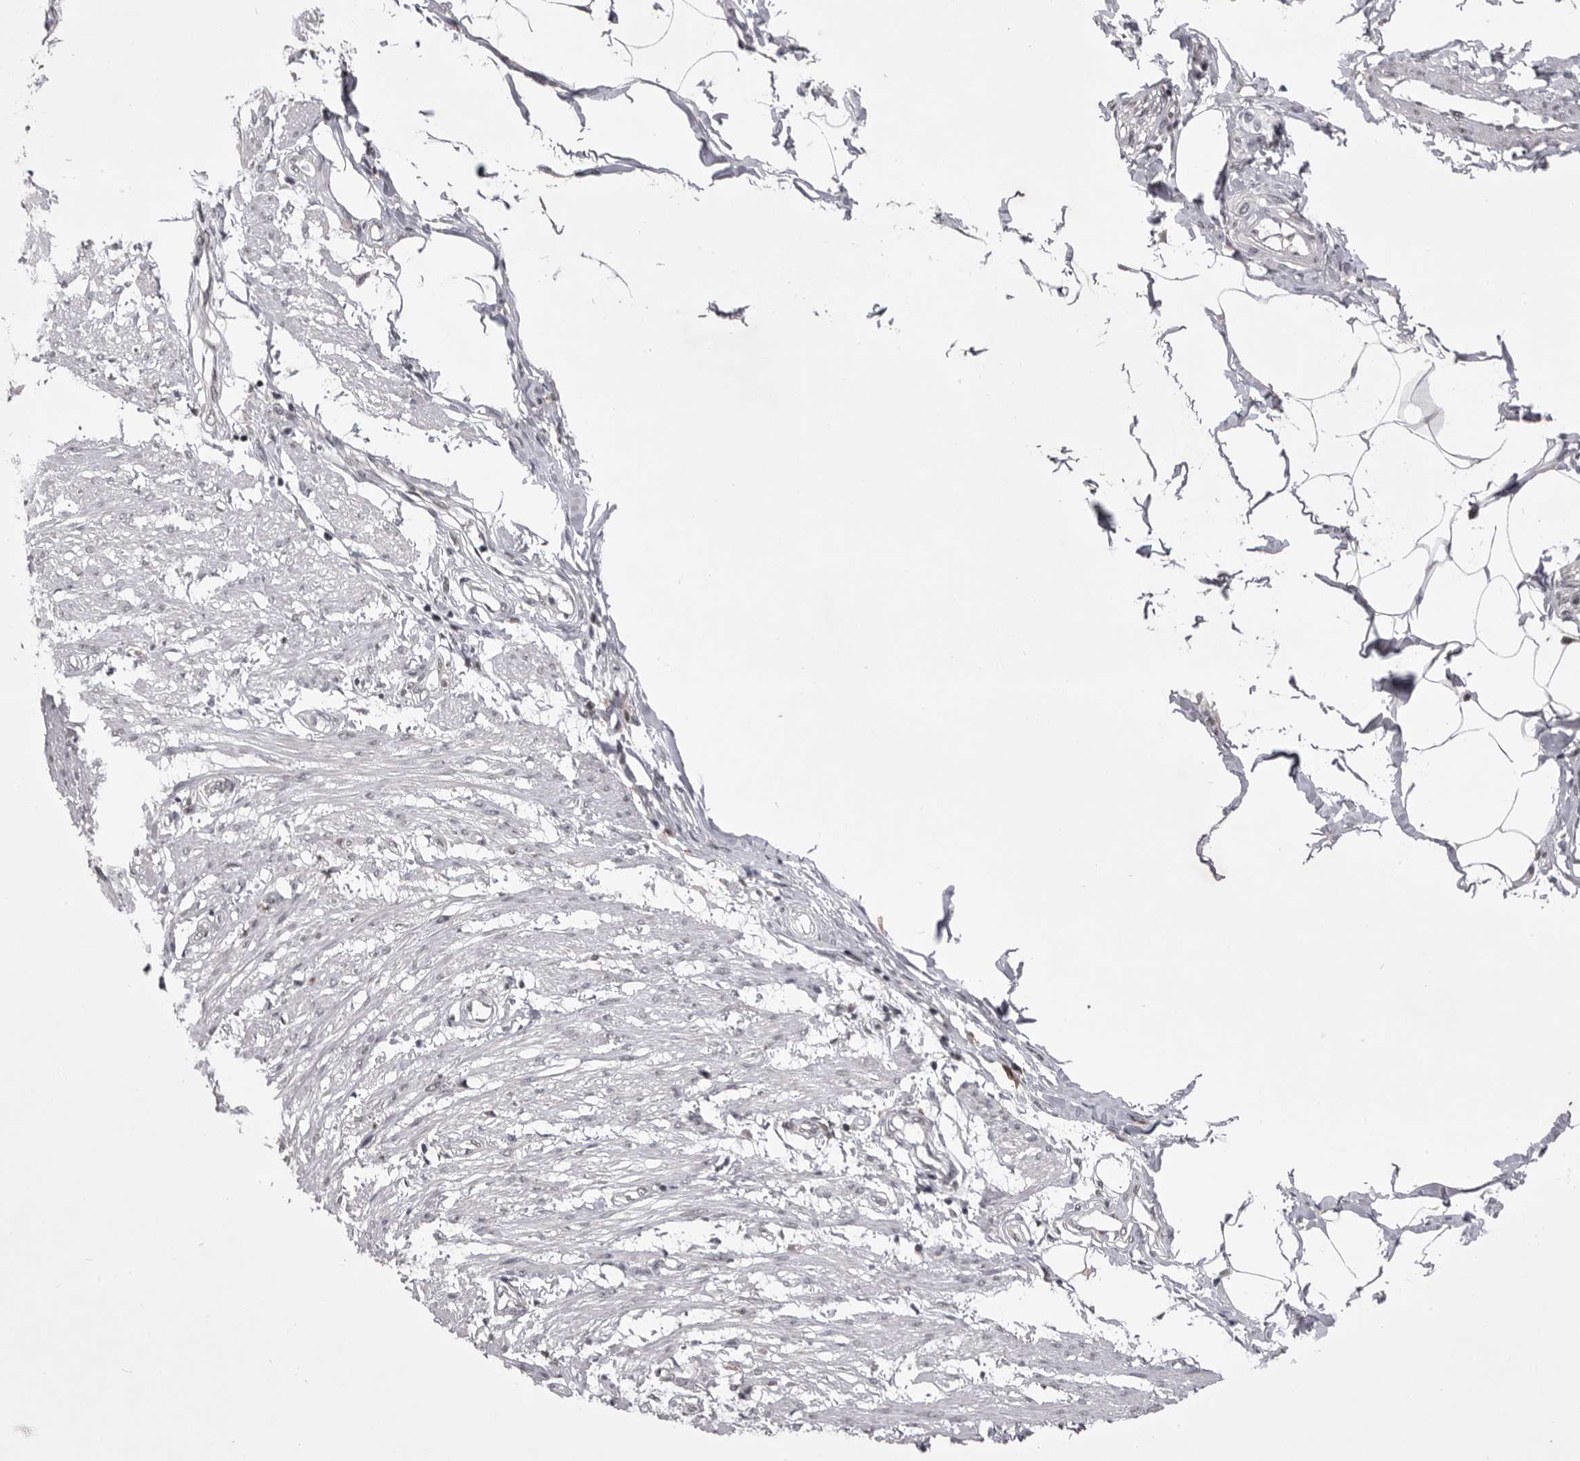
{"staining": {"intensity": "negative", "quantity": "none", "location": "none"}, "tissue": "smooth muscle", "cell_type": "Smooth muscle cells", "image_type": "normal", "snomed": [{"axis": "morphology", "description": "Normal tissue, NOS"}, {"axis": "morphology", "description": "Adenocarcinoma, NOS"}, {"axis": "topography", "description": "Smooth muscle"}, {"axis": "topography", "description": "Colon"}], "caption": "Photomicrograph shows no significant protein staining in smooth muscle cells of unremarkable smooth muscle. (Stains: DAB (3,3'-diaminobenzidine) IHC with hematoxylin counter stain, Microscopy: brightfield microscopy at high magnification).", "gene": "PRPF3", "patient": {"sex": "male", "age": 14}}